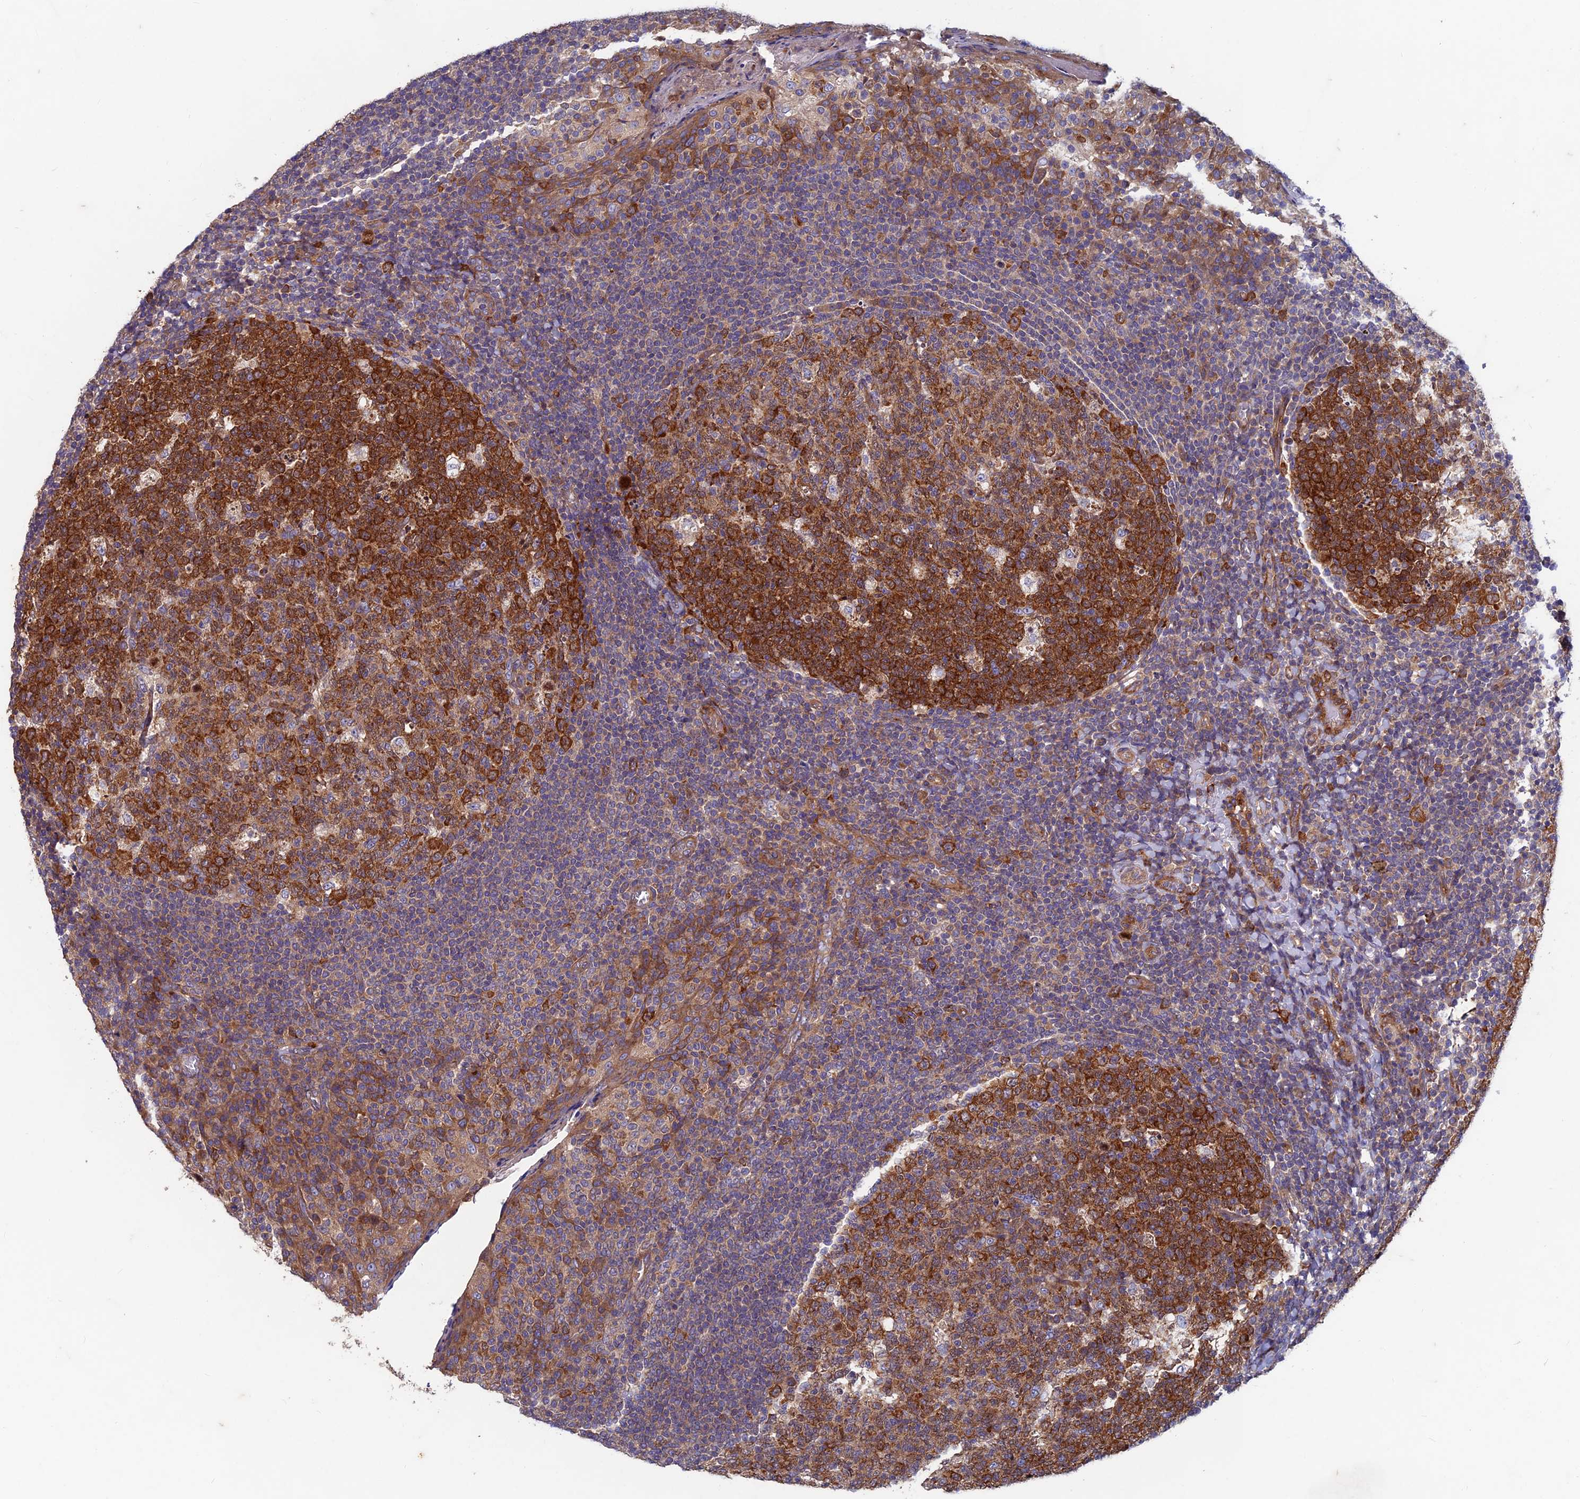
{"staining": {"intensity": "strong", "quantity": "25%-75%", "location": "cytoplasmic/membranous"}, "tissue": "tonsil", "cell_type": "Germinal center cells", "image_type": "normal", "snomed": [{"axis": "morphology", "description": "Normal tissue, NOS"}, {"axis": "topography", "description": "Tonsil"}], "caption": "Tonsil stained with immunohistochemistry (IHC) shows strong cytoplasmic/membranous staining in about 25%-75% of germinal center cells.", "gene": "NCAPG", "patient": {"sex": "female", "age": 19}}